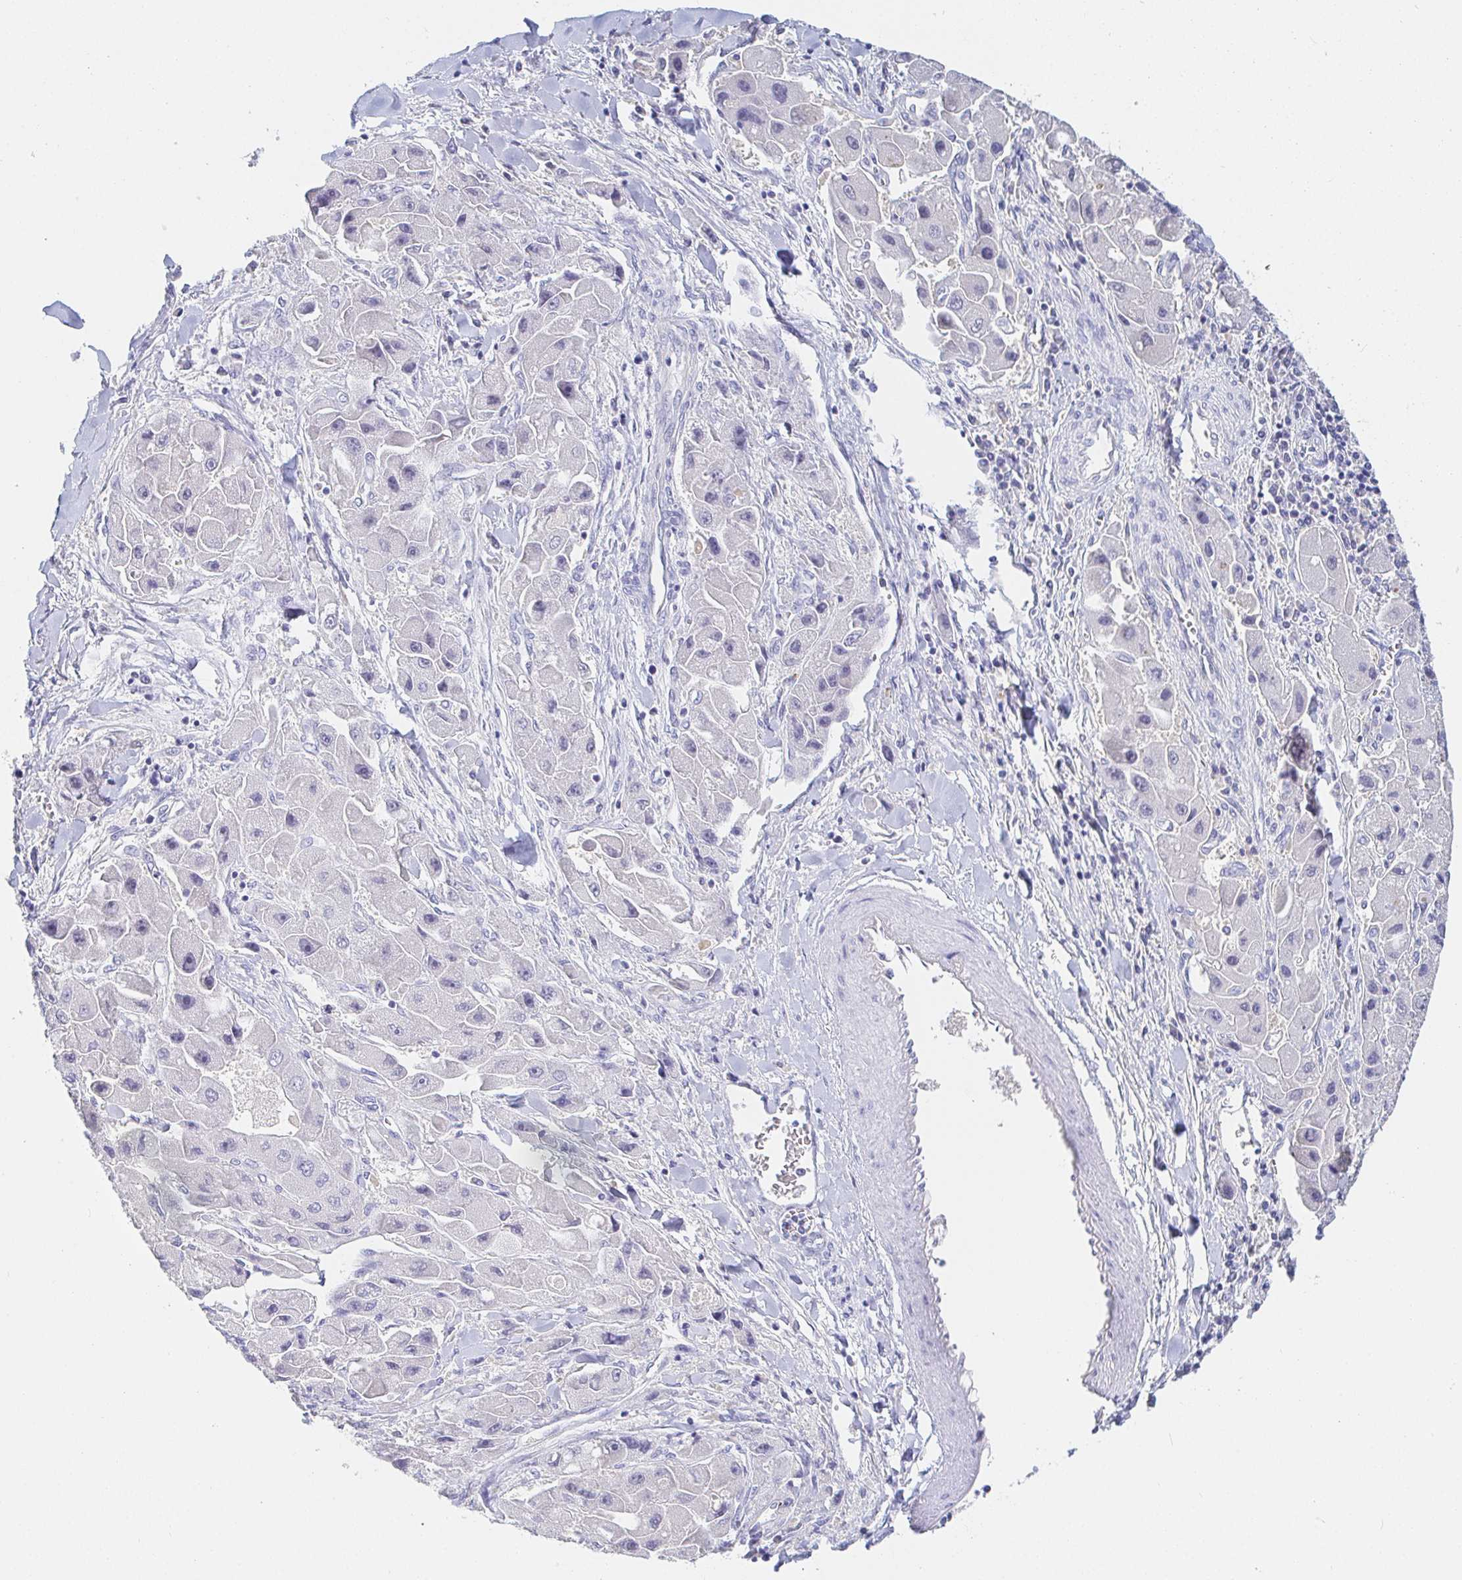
{"staining": {"intensity": "negative", "quantity": "none", "location": "none"}, "tissue": "liver cancer", "cell_type": "Tumor cells", "image_type": "cancer", "snomed": [{"axis": "morphology", "description": "Carcinoma, Hepatocellular, NOS"}, {"axis": "topography", "description": "Liver"}], "caption": "Immunohistochemistry photomicrograph of neoplastic tissue: liver hepatocellular carcinoma stained with DAB (3,3'-diaminobenzidine) demonstrates no significant protein staining in tumor cells.", "gene": "PDE6B", "patient": {"sex": "male", "age": 24}}